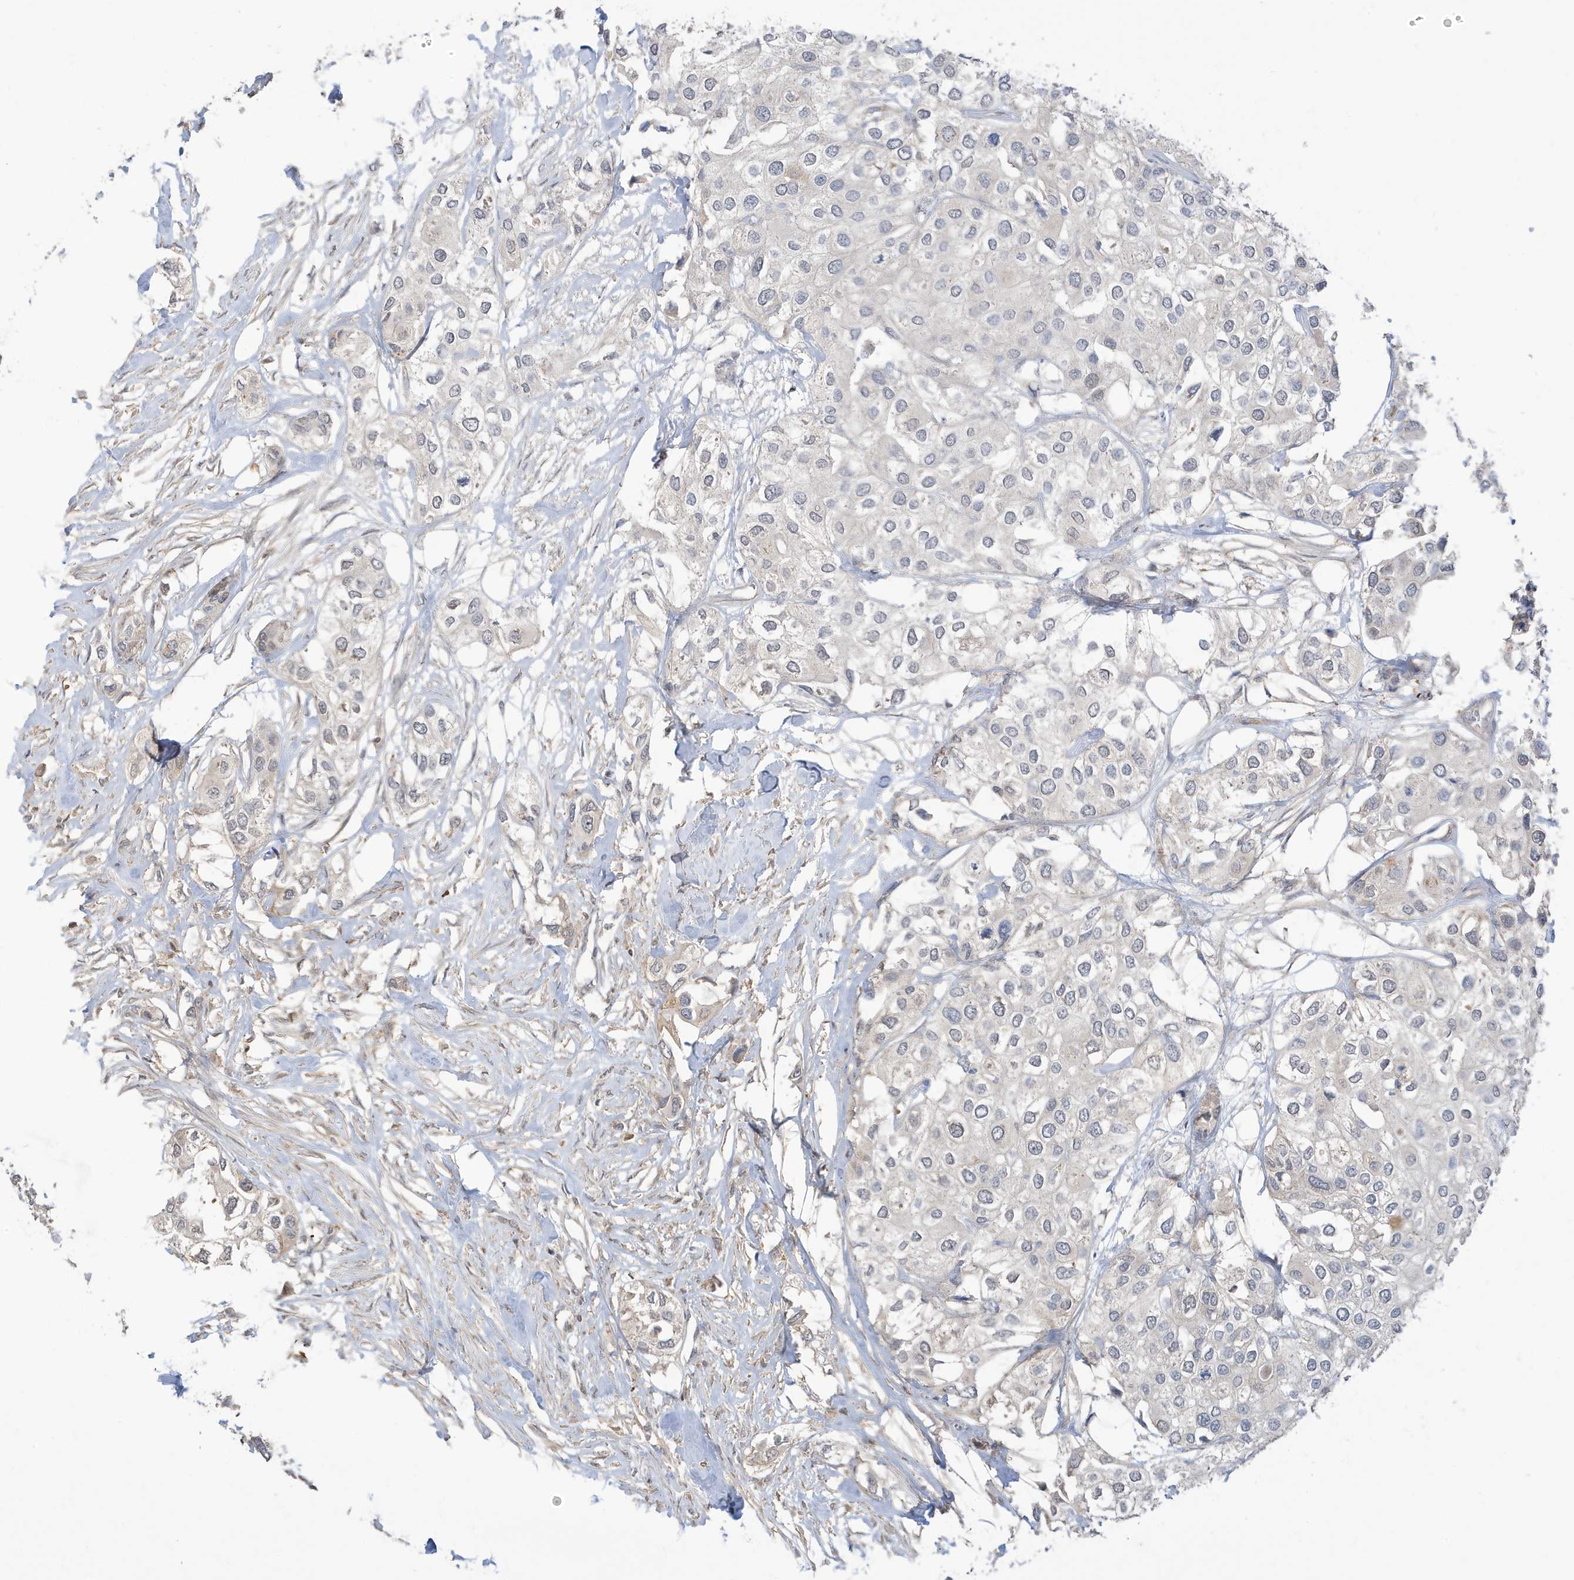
{"staining": {"intensity": "negative", "quantity": "none", "location": "none"}, "tissue": "urothelial cancer", "cell_type": "Tumor cells", "image_type": "cancer", "snomed": [{"axis": "morphology", "description": "Urothelial carcinoma, High grade"}, {"axis": "topography", "description": "Urinary bladder"}], "caption": "Tumor cells are negative for brown protein staining in high-grade urothelial carcinoma.", "gene": "TAB3", "patient": {"sex": "male", "age": 64}}